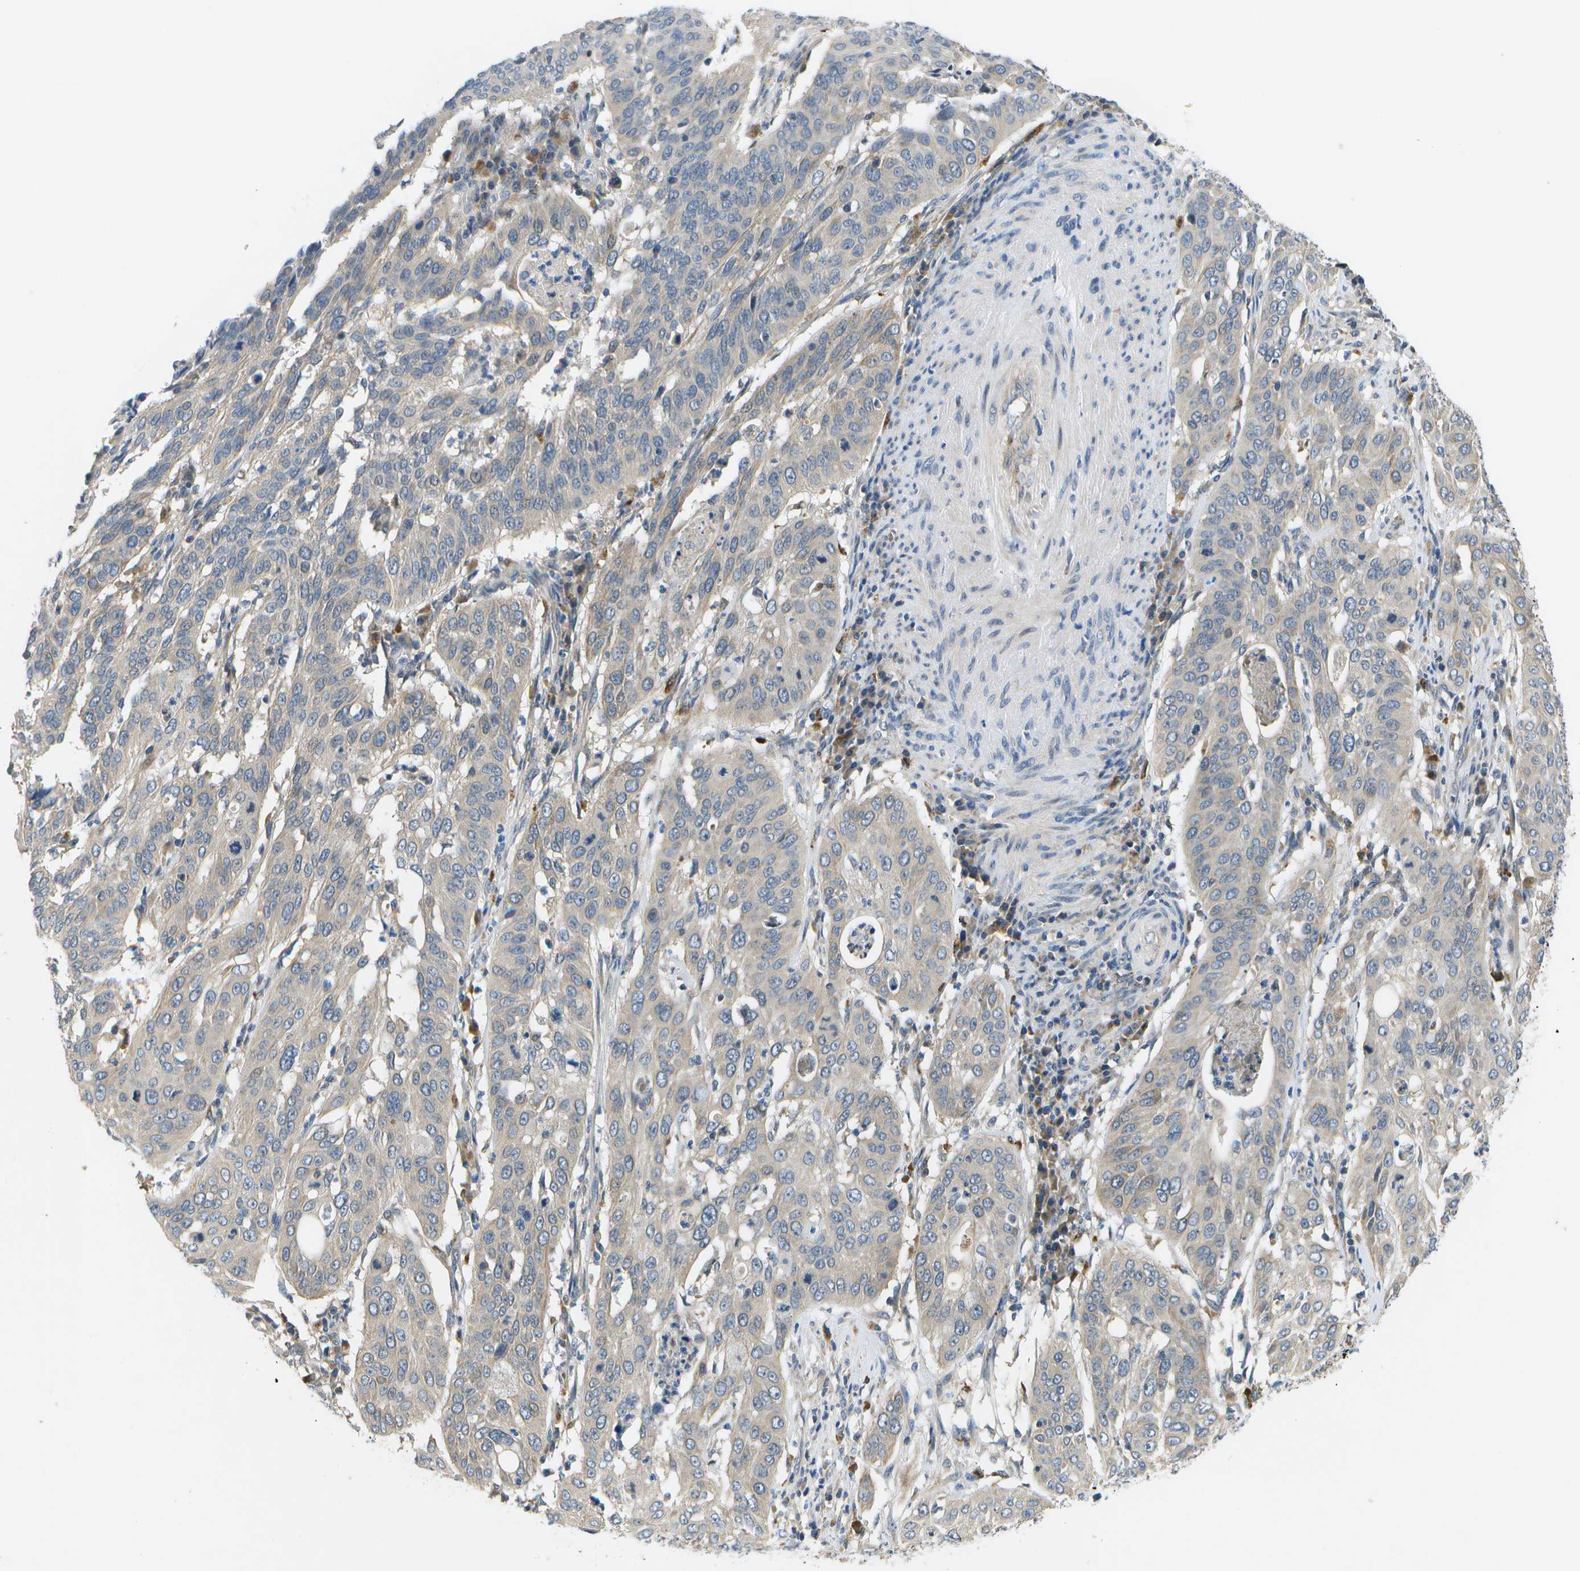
{"staining": {"intensity": "negative", "quantity": "none", "location": "none"}, "tissue": "cervical cancer", "cell_type": "Tumor cells", "image_type": "cancer", "snomed": [{"axis": "morphology", "description": "Normal tissue, NOS"}, {"axis": "morphology", "description": "Squamous cell carcinoma, NOS"}, {"axis": "topography", "description": "Cervix"}], "caption": "High magnification brightfield microscopy of squamous cell carcinoma (cervical) stained with DAB (3,3'-diaminobenzidine) (brown) and counterstained with hematoxylin (blue): tumor cells show no significant positivity.", "gene": "SLC25A20", "patient": {"sex": "female", "age": 39}}